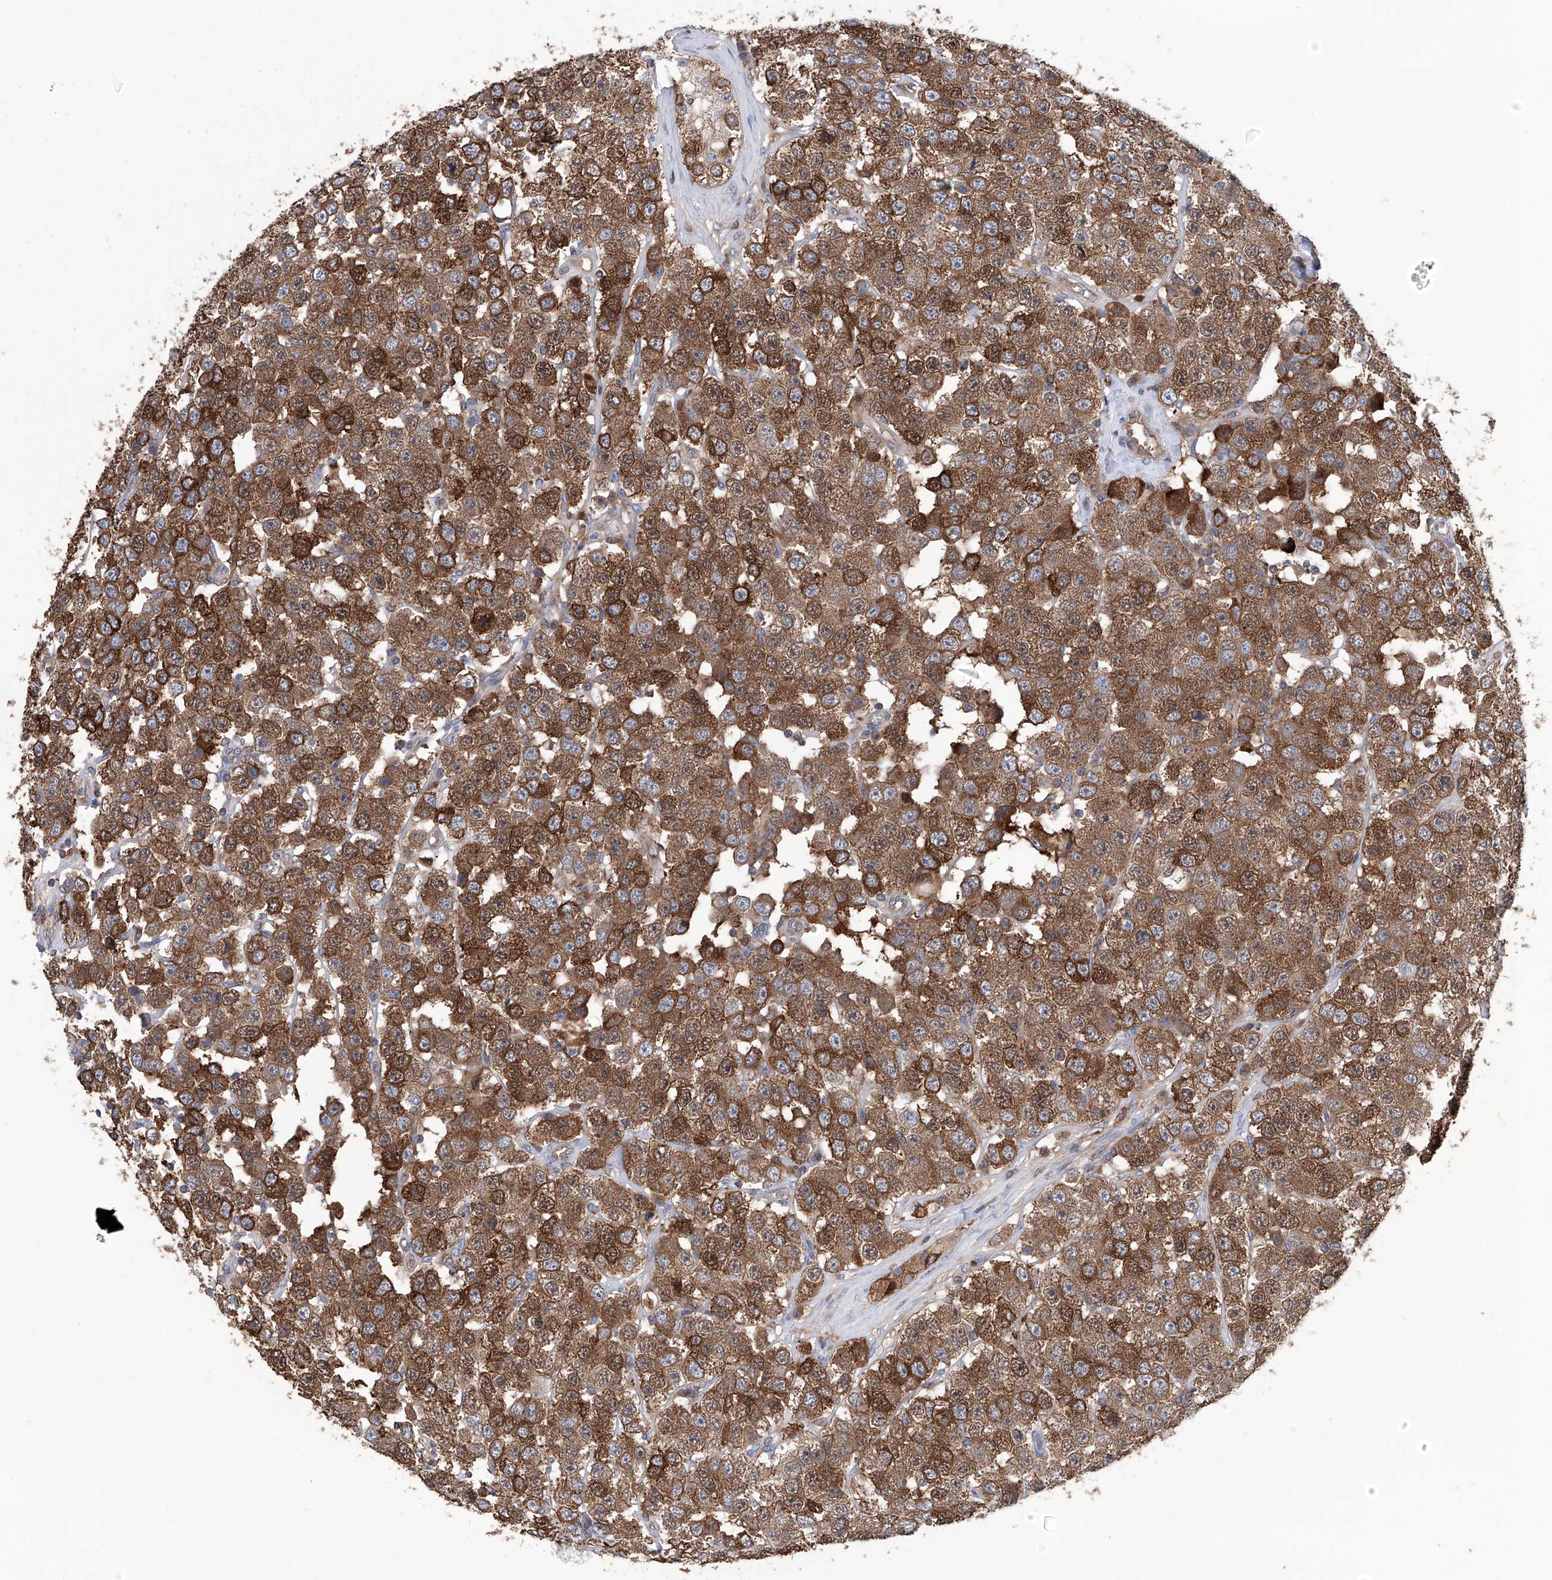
{"staining": {"intensity": "moderate", "quantity": ">75%", "location": "cytoplasmic/membranous"}, "tissue": "testis cancer", "cell_type": "Tumor cells", "image_type": "cancer", "snomed": [{"axis": "morphology", "description": "Seminoma, NOS"}, {"axis": "topography", "description": "Testis"}], "caption": "This photomicrograph demonstrates immunohistochemistry staining of testis cancer, with medium moderate cytoplasmic/membranous positivity in about >75% of tumor cells.", "gene": "NUDT17", "patient": {"sex": "male", "age": 28}}